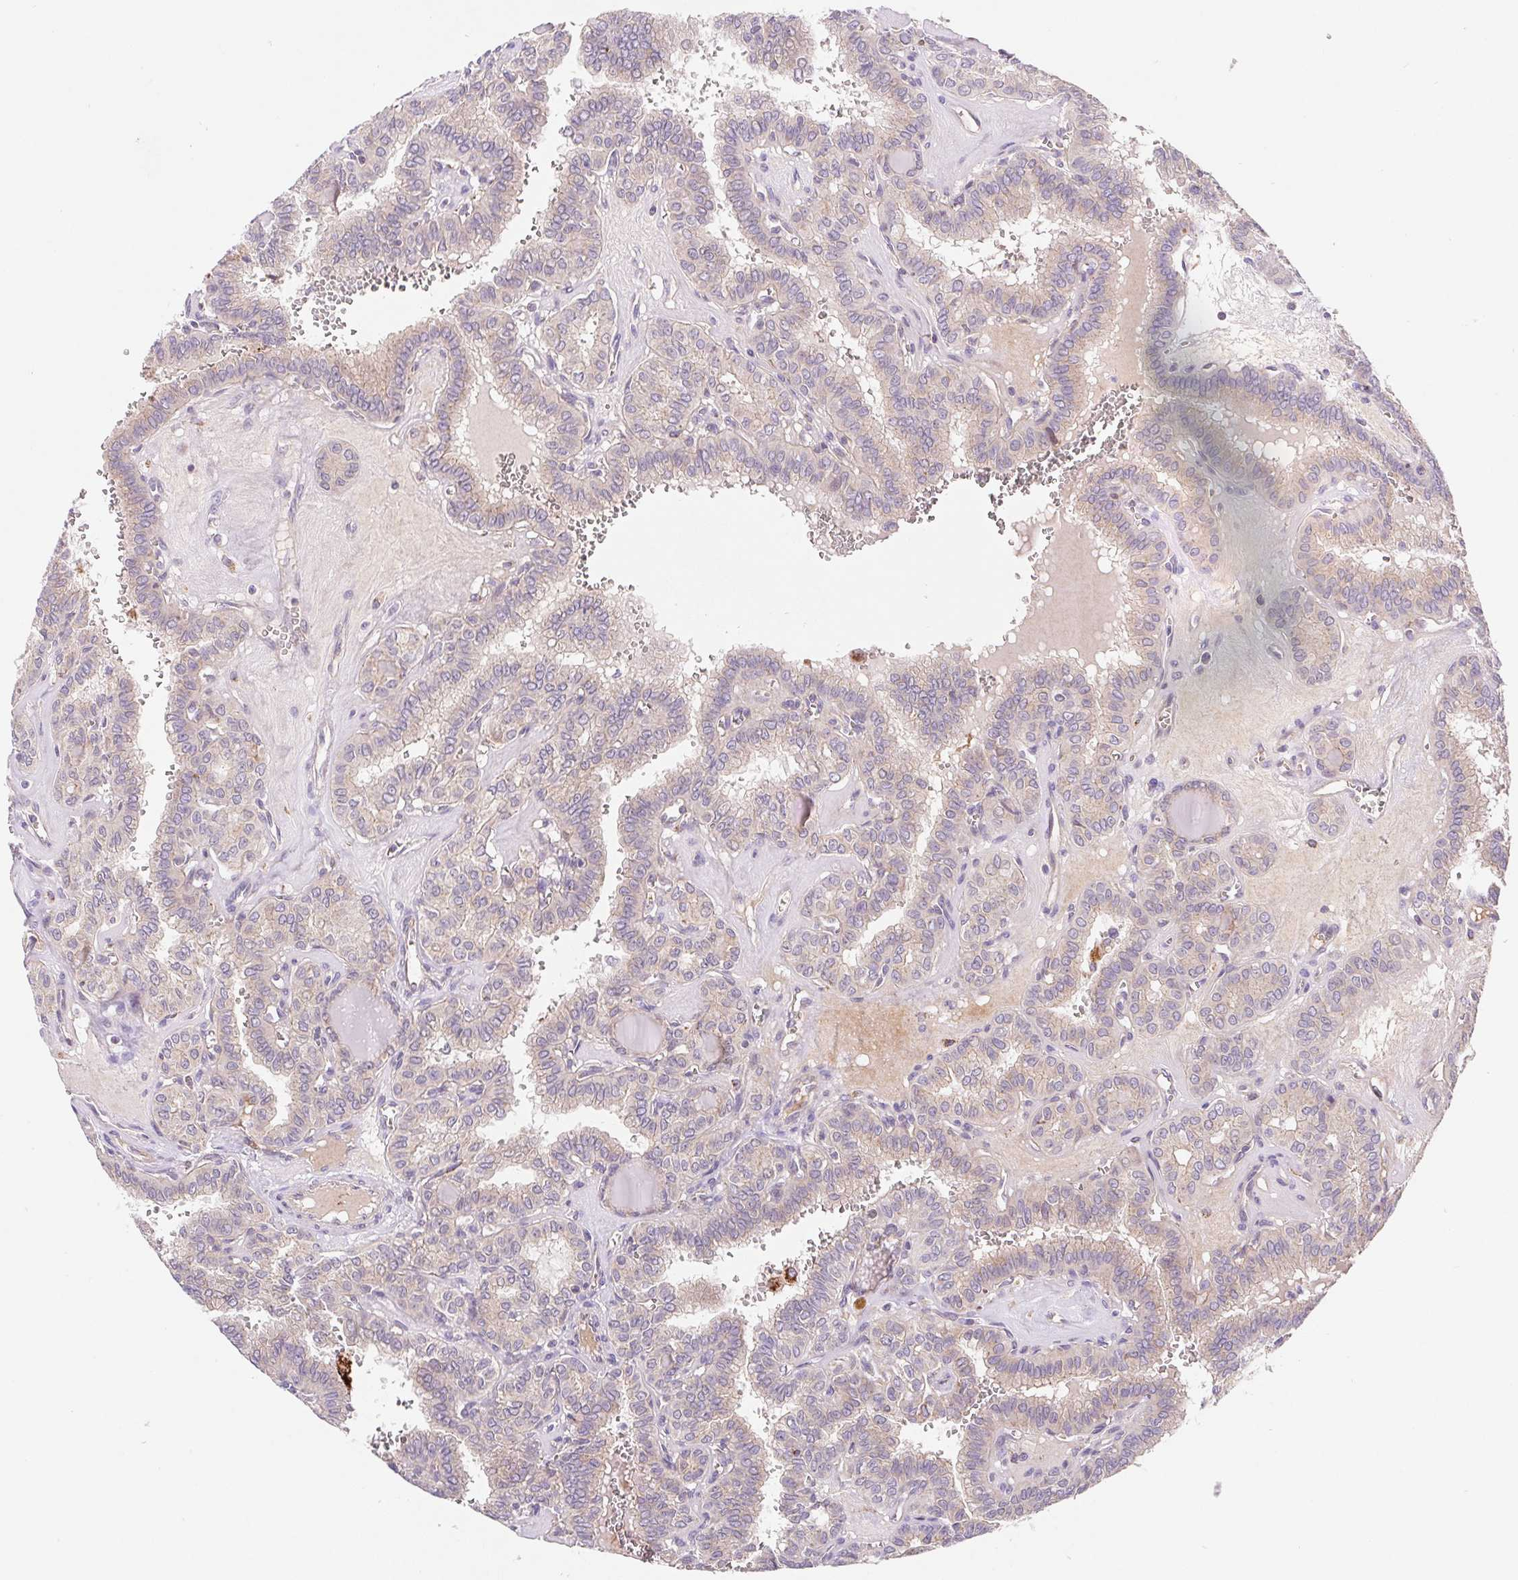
{"staining": {"intensity": "weak", "quantity": "25%-75%", "location": "cytoplasmic/membranous"}, "tissue": "thyroid cancer", "cell_type": "Tumor cells", "image_type": "cancer", "snomed": [{"axis": "morphology", "description": "Papillary adenocarcinoma, NOS"}, {"axis": "topography", "description": "Thyroid gland"}], "caption": "Tumor cells reveal weak cytoplasmic/membranous positivity in about 25%-75% of cells in thyroid papillary adenocarcinoma.", "gene": "EMC6", "patient": {"sex": "female", "age": 41}}